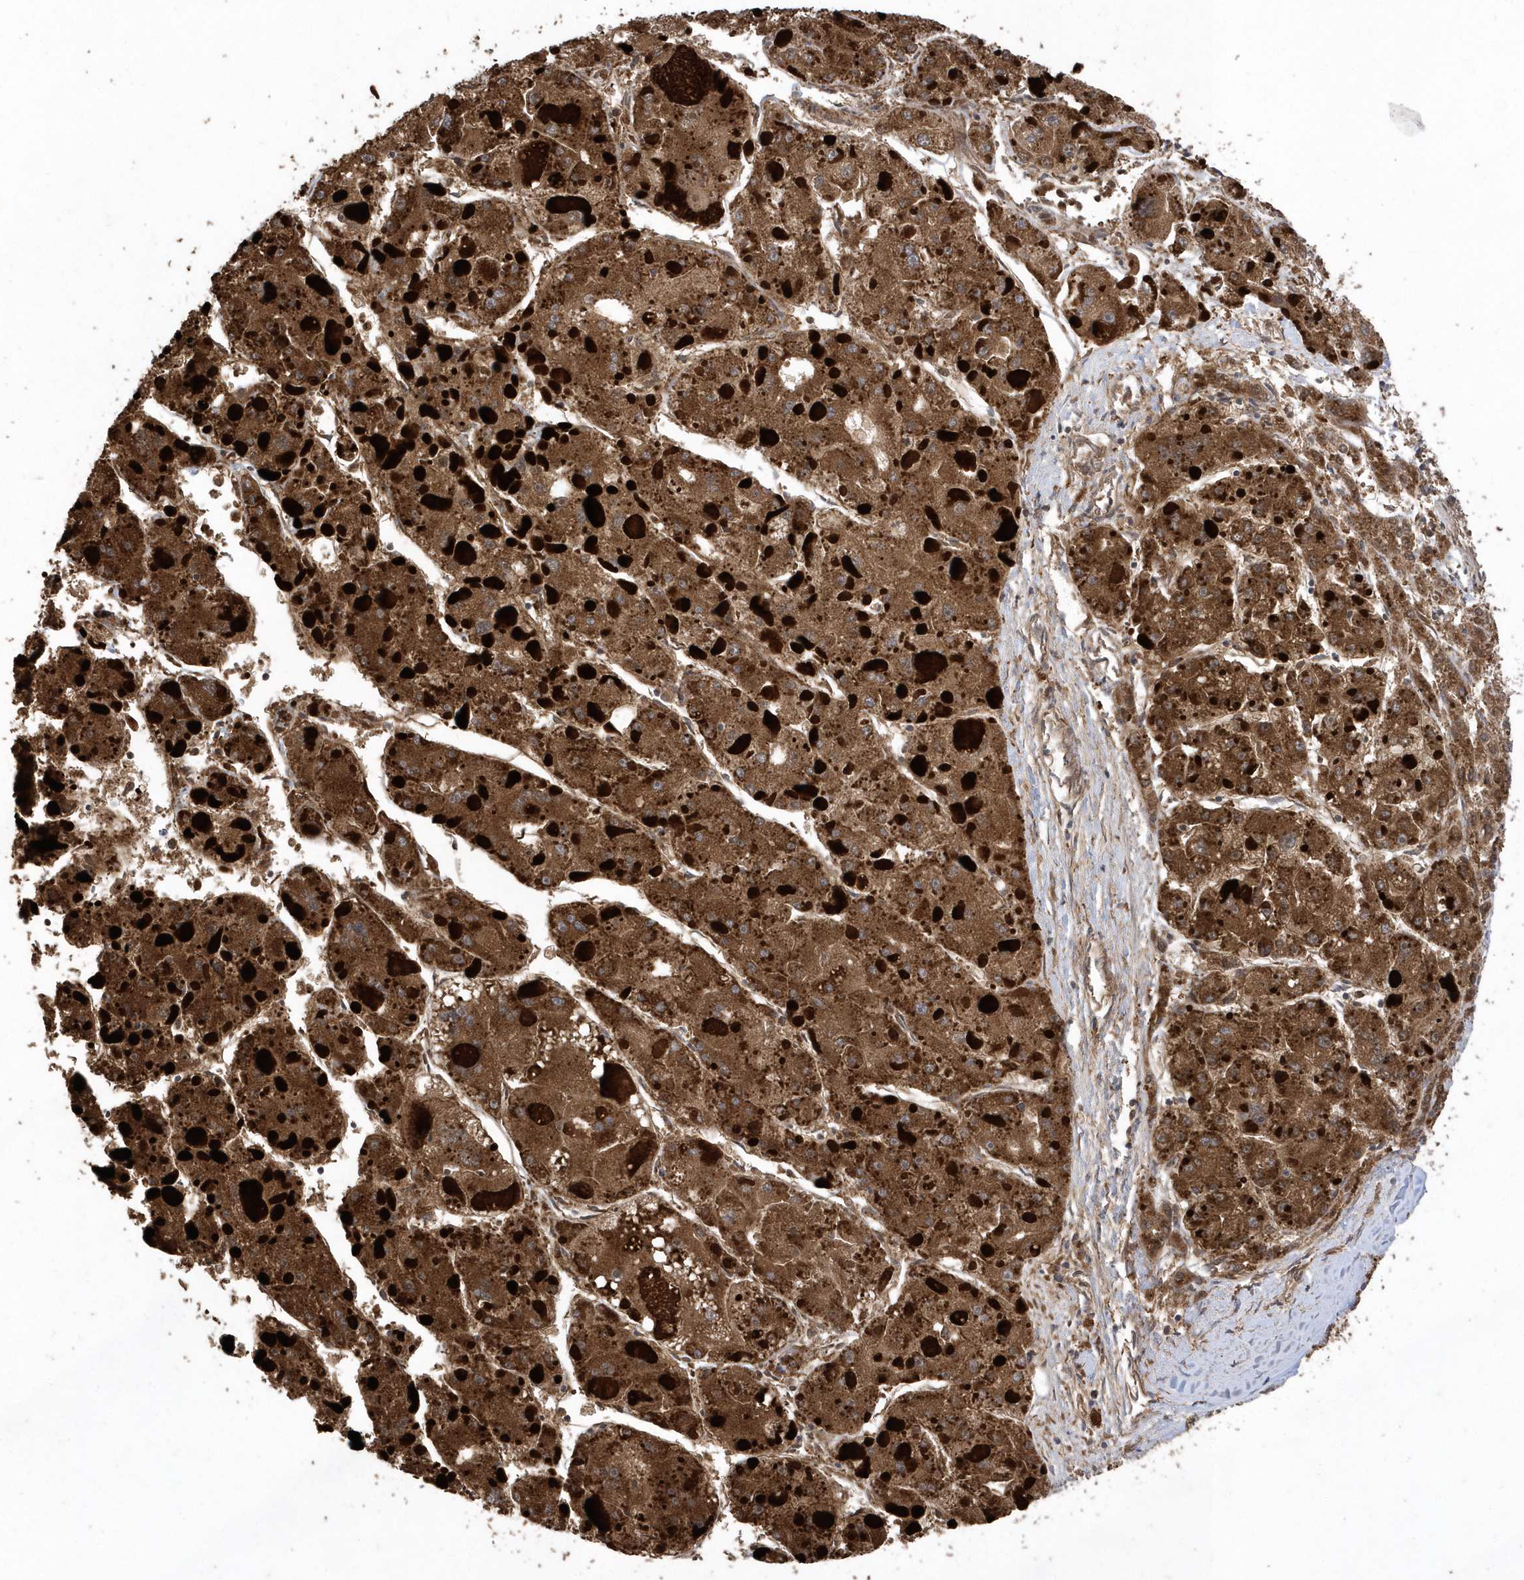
{"staining": {"intensity": "strong", "quantity": ">75%", "location": "cytoplasmic/membranous"}, "tissue": "liver cancer", "cell_type": "Tumor cells", "image_type": "cancer", "snomed": [{"axis": "morphology", "description": "Carcinoma, Hepatocellular, NOS"}, {"axis": "topography", "description": "Liver"}], "caption": "DAB immunohistochemical staining of liver hepatocellular carcinoma displays strong cytoplasmic/membranous protein expression in about >75% of tumor cells. The protein is shown in brown color, while the nuclei are stained blue.", "gene": "WASHC5", "patient": {"sex": "female", "age": 73}}